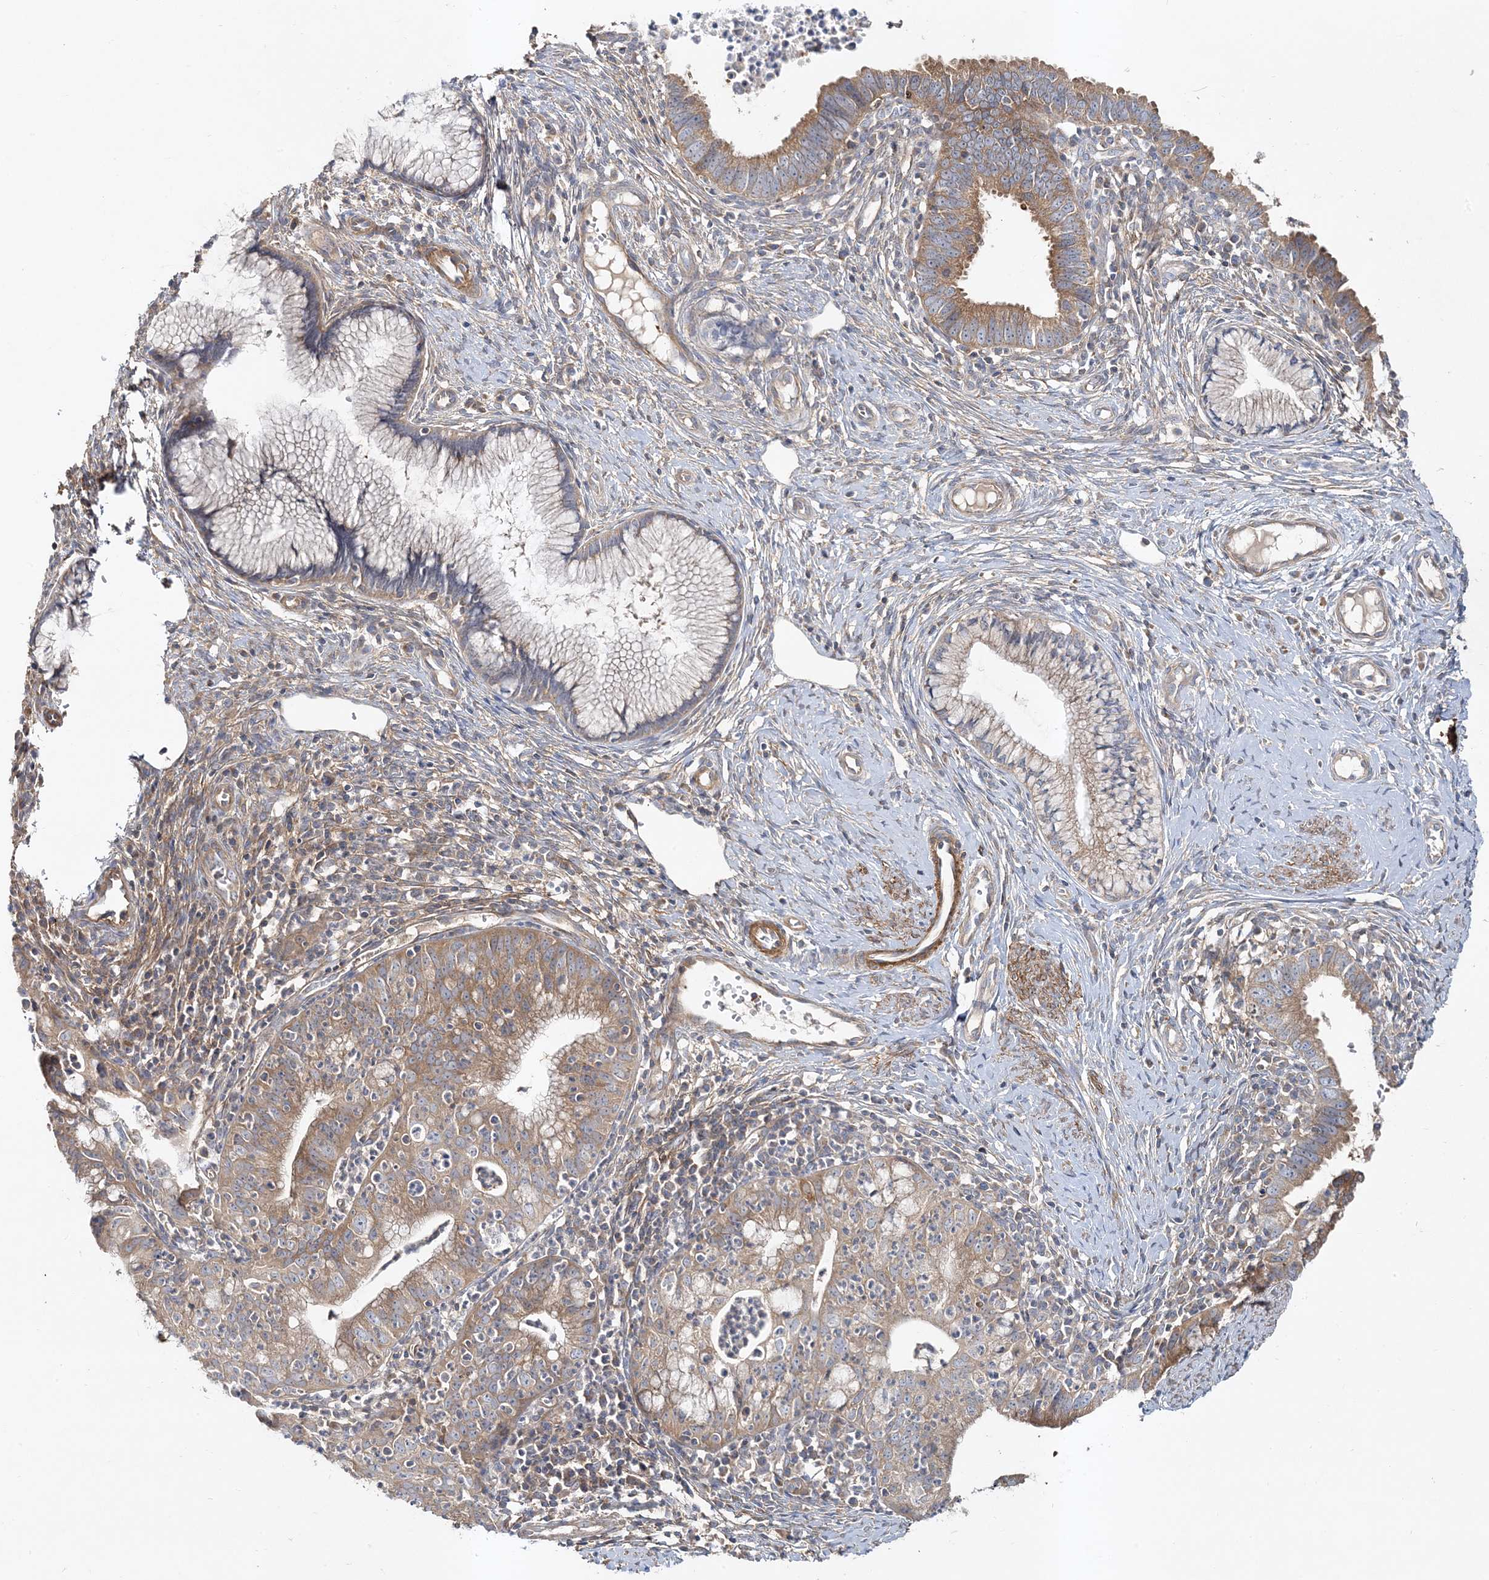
{"staining": {"intensity": "moderate", "quantity": ">75%", "location": "cytoplasmic/membranous"}, "tissue": "cervical cancer", "cell_type": "Tumor cells", "image_type": "cancer", "snomed": [{"axis": "morphology", "description": "Adenocarcinoma, NOS"}, {"axis": "topography", "description": "Cervix"}], "caption": "IHC staining of cervical adenocarcinoma, which shows medium levels of moderate cytoplasmic/membranous staining in approximately >75% of tumor cells indicating moderate cytoplasmic/membranous protein staining. The staining was performed using DAB (brown) for protein detection and nuclei were counterstained in hematoxylin (blue).", "gene": "LEXM", "patient": {"sex": "female", "age": 36}}